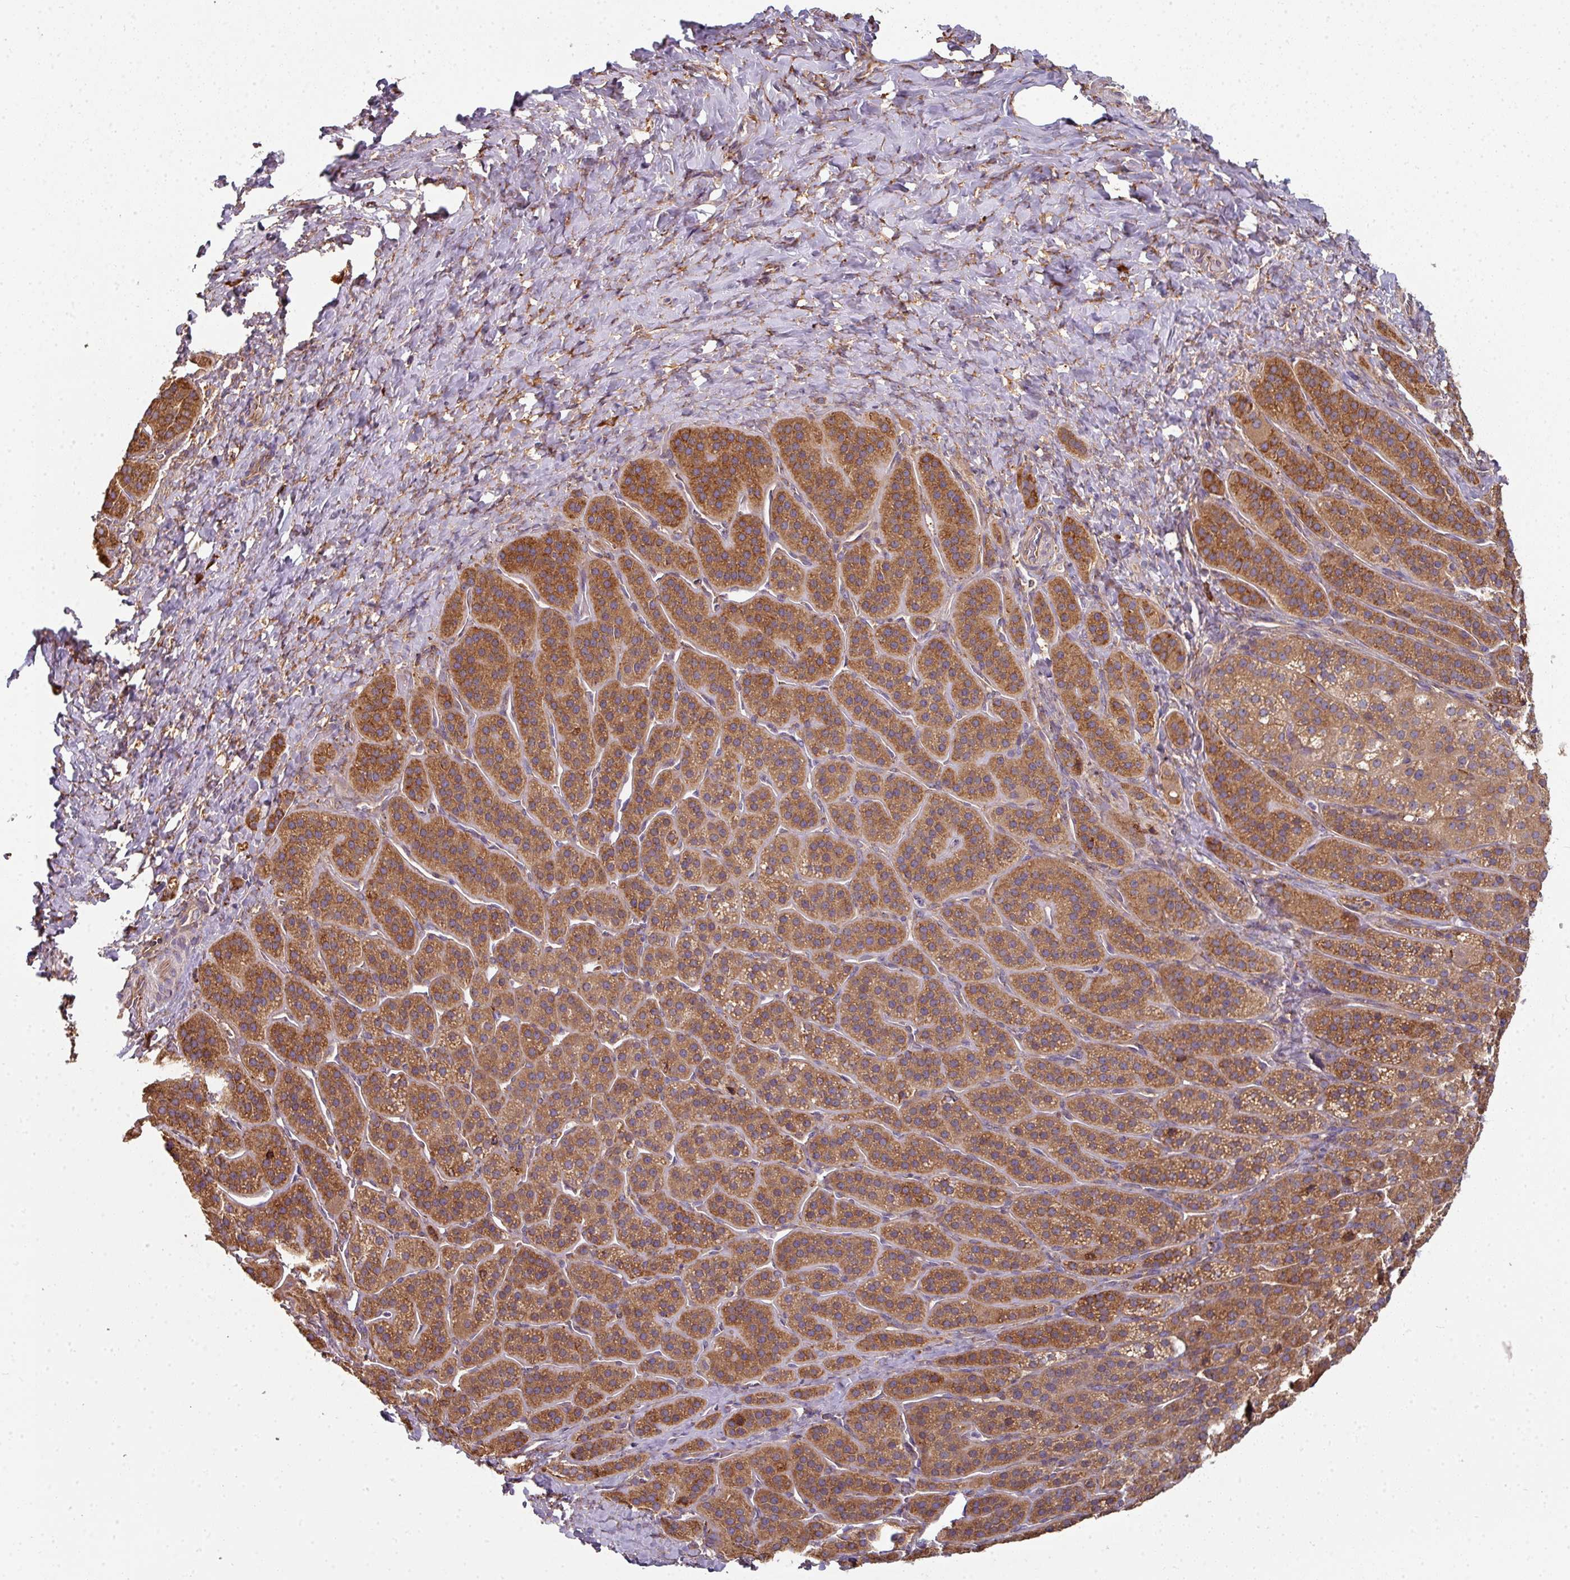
{"staining": {"intensity": "moderate", "quantity": ">75%", "location": "cytoplasmic/membranous"}, "tissue": "adrenal gland", "cell_type": "Glandular cells", "image_type": "normal", "snomed": [{"axis": "morphology", "description": "Normal tissue, NOS"}, {"axis": "topography", "description": "Adrenal gland"}], "caption": "Adrenal gland stained with DAB immunohistochemistry shows medium levels of moderate cytoplasmic/membranous positivity in about >75% of glandular cells.", "gene": "FAT4", "patient": {"sex": "female", "age": 41}}